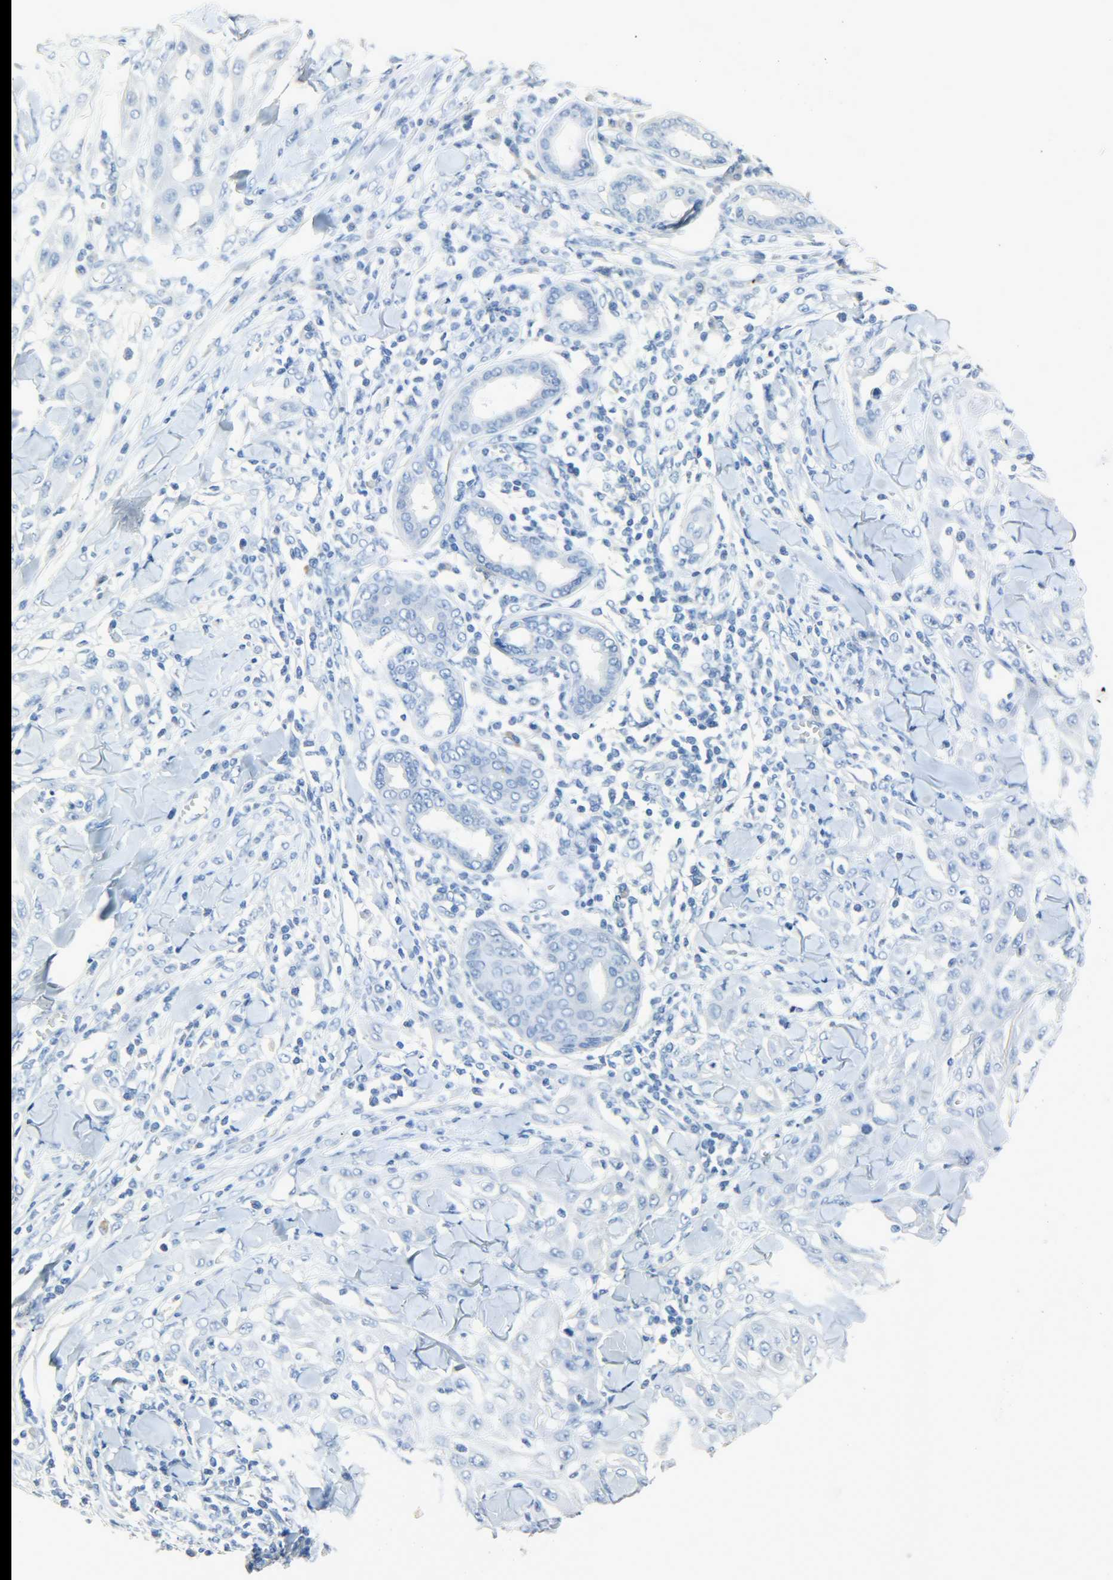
{"staining": {"intensity": "negative", "quantity": "none", "location": "none"}, "tissue": "skin cancer", "cell_type": "Tumor cells", "image_type": "cancer", "snomed": [{"axis": "morphology", "description": "Squamous cell carcinoma, NOS"}, {"axis": "topography", "description": "Skin"}], "caption": "There is no significant positivity in tumor cells of squamous cell carcinoma (skin).", "gene": "CRP", "patient": {"sex": "male", "age": 24}}